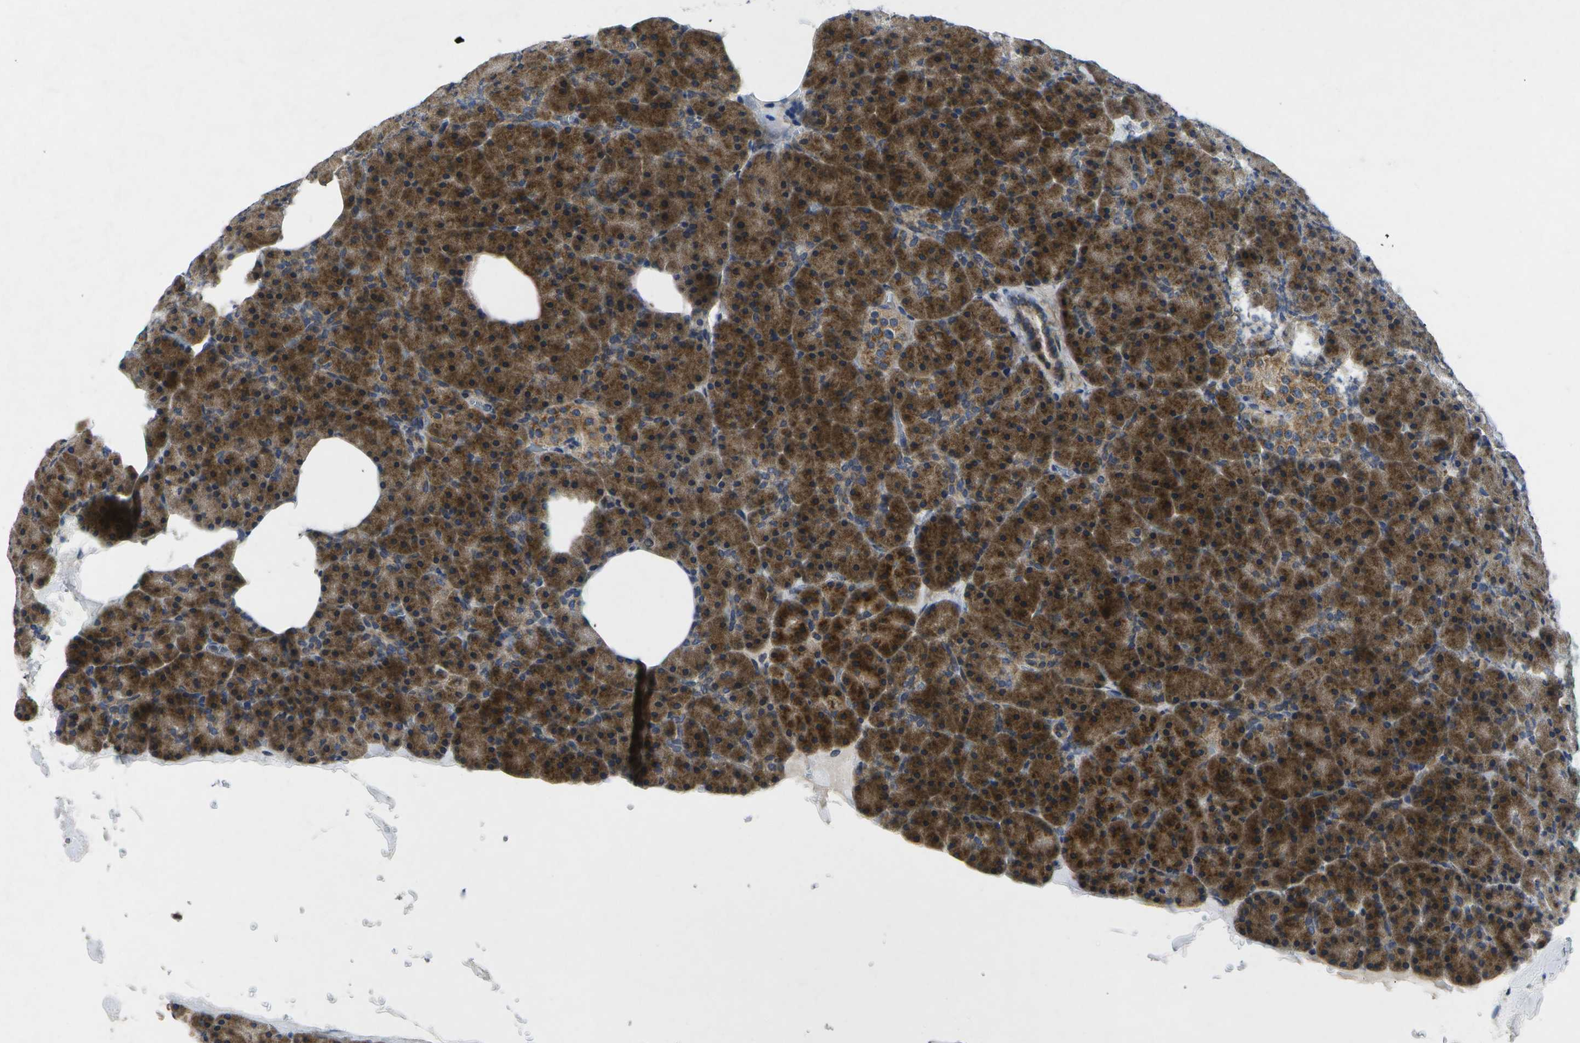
{"staining": {"intensity": "strong", "quantity": ">75%", "location": "cytoplasmic/membranous"}, "tissue": "pancreas", "cell_type": "Exocrine glandular cells", "image_type": "normal", "snomed": [{"axis": "morphology", "description": "Normal tissue, NOS"}, {"axis": "topography", "description": "Pancreas"}], "caption": "Immunohistochemistry (IHC) histopathology image of unremarkable pancreas stained for a protein (brown), which exhibits high levels of strong cytoplasmic/membranous positivity in approximately >75% of exocrine glandular cells.", "gene": "KDELR1", "patient": {"sex": "female", "age": 35}}